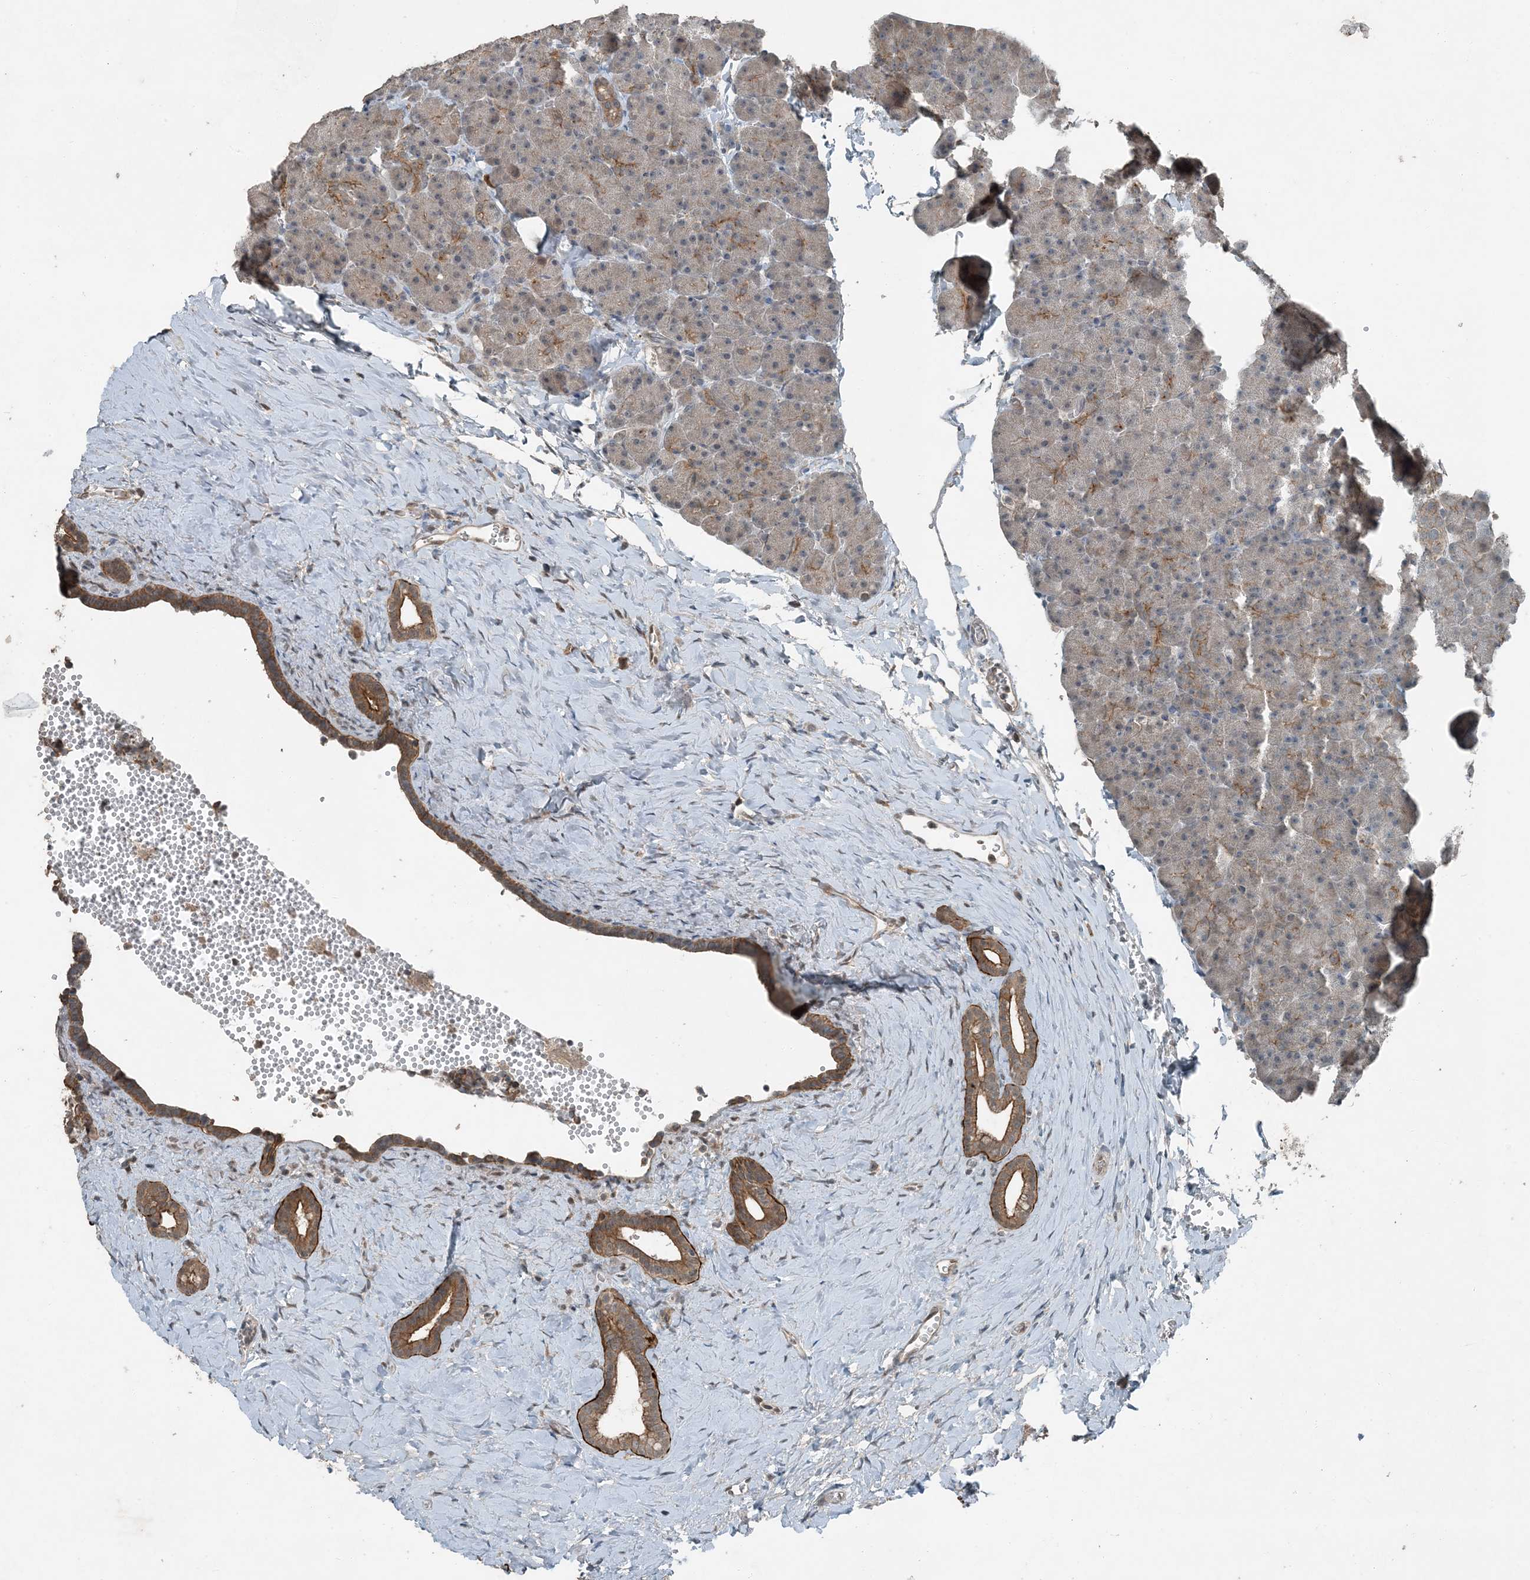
{"staining": {"intensity": "moderate", "quantity": "25%-75%", "location": "cytoplasmic/membranous"}, "tissue": "pancreas", "cell_type": "Exocrine glandular cells", "image_type": "normal", "snomed": [{"axis": "morphology", "description": "Normal tissue, NOS"}, {"axis": "morphology", "description": "Carcinoid, malignant, NOS"}, {"axis": "topography", "description": "Pancreas"}], "caption": "Moderate cytoplasmic/membranous protein positivity is seen in approximately 25%-75% of exocrine glandular cells in pancreas. (DAB (3,3'-diaminobenzidine) IHC, brown staining for protein, blue staining for nuclei).", "gene": "MDN1", "patient": {"sex": "female", "age": 35}}